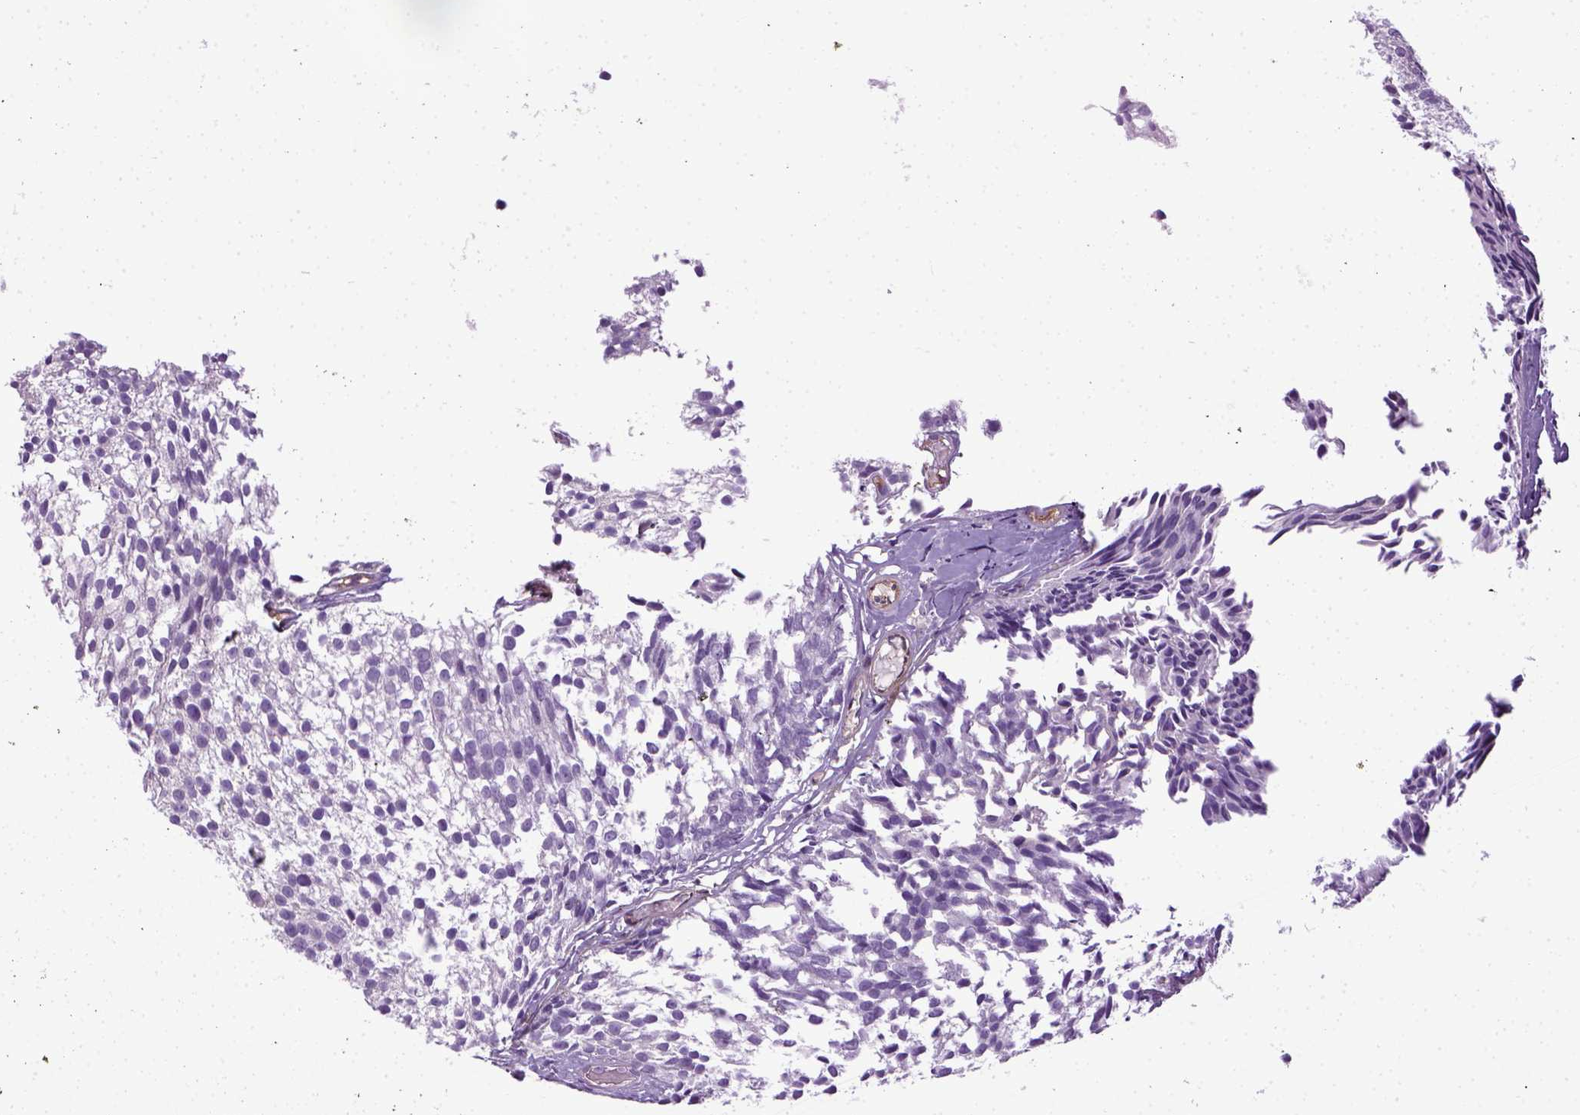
{"staining": {"intensity": "negative", "quantity": "none", "location": "none"}, "tissue": "urothelial cancer", "cell_type": "Tumor cells", "image_type": "cancer", "snomed": [{"axis": "morphology", "description": "Urothelial carcinoma, Low grade"}, {"axis": "topography", "description": "Urinary bladder"}], "caption": "Immunohistochemistry photomicrograph of neoplastic tissue: urothelial cancer stained with DAB displays no significant protein expression in tumor cells.", "gene": "ENG", "patient": {"sex": "male", "age": 63}}